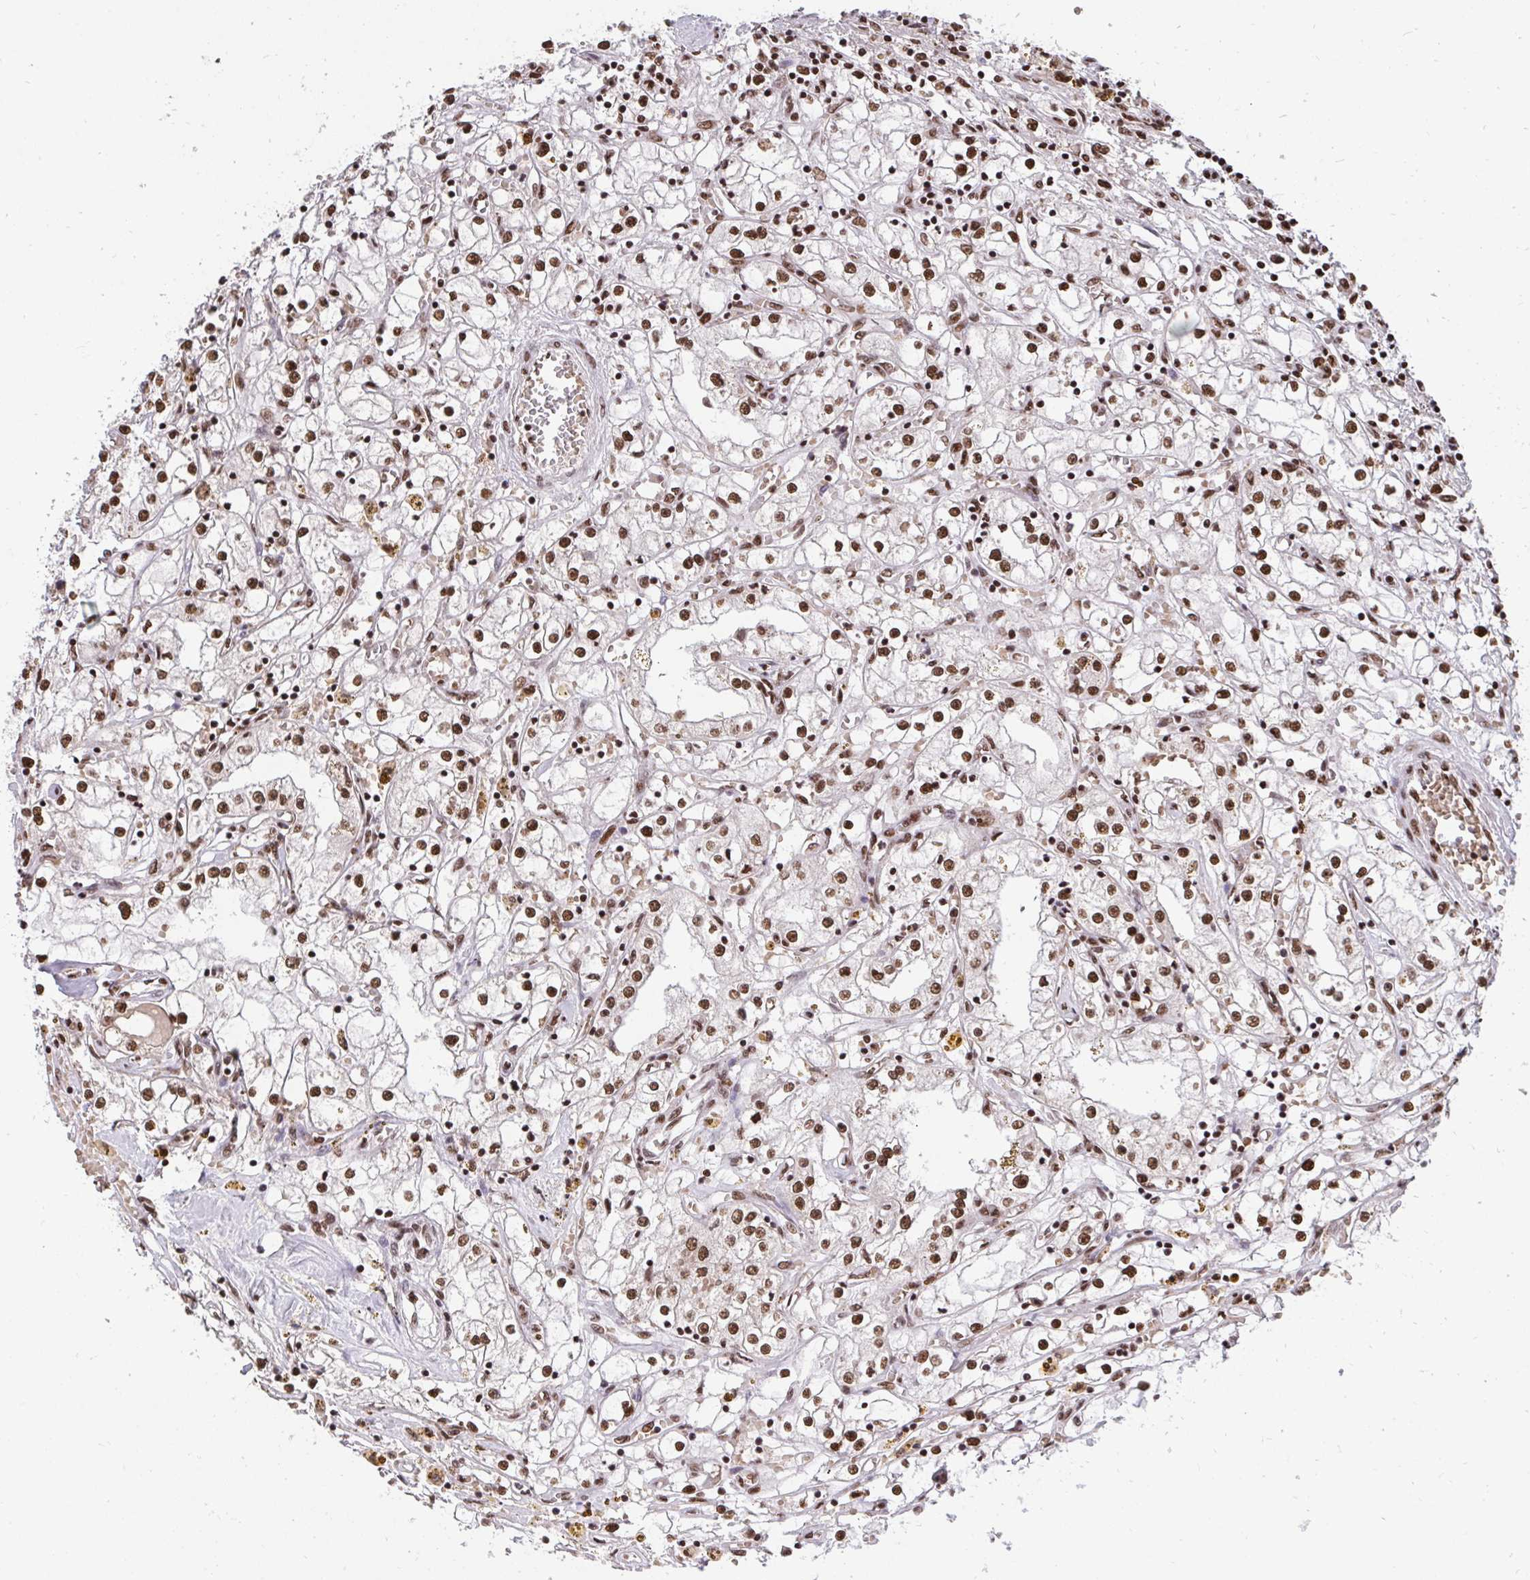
{"staining": {"intensity": "moderate", "quantity": ">75%", "location": "nuclear"}, "tissue": "renal cancer", "cell_type": "Tumor cells", "image_type": "cancer", "snomed": [{"axis": "morphology", "description": "Adenocarcinoma, NOS"}, {"axis": "topography", "description": "Kidney"}], "caption": "The micrograph displays immunohistochemical staining of adenocarcinoma (renal). There is moderate nuclear staining is present in approximately >75% of tumor cells.", "gene": "HNRNPL", "patient": {"sex": "male", "age": 56}}